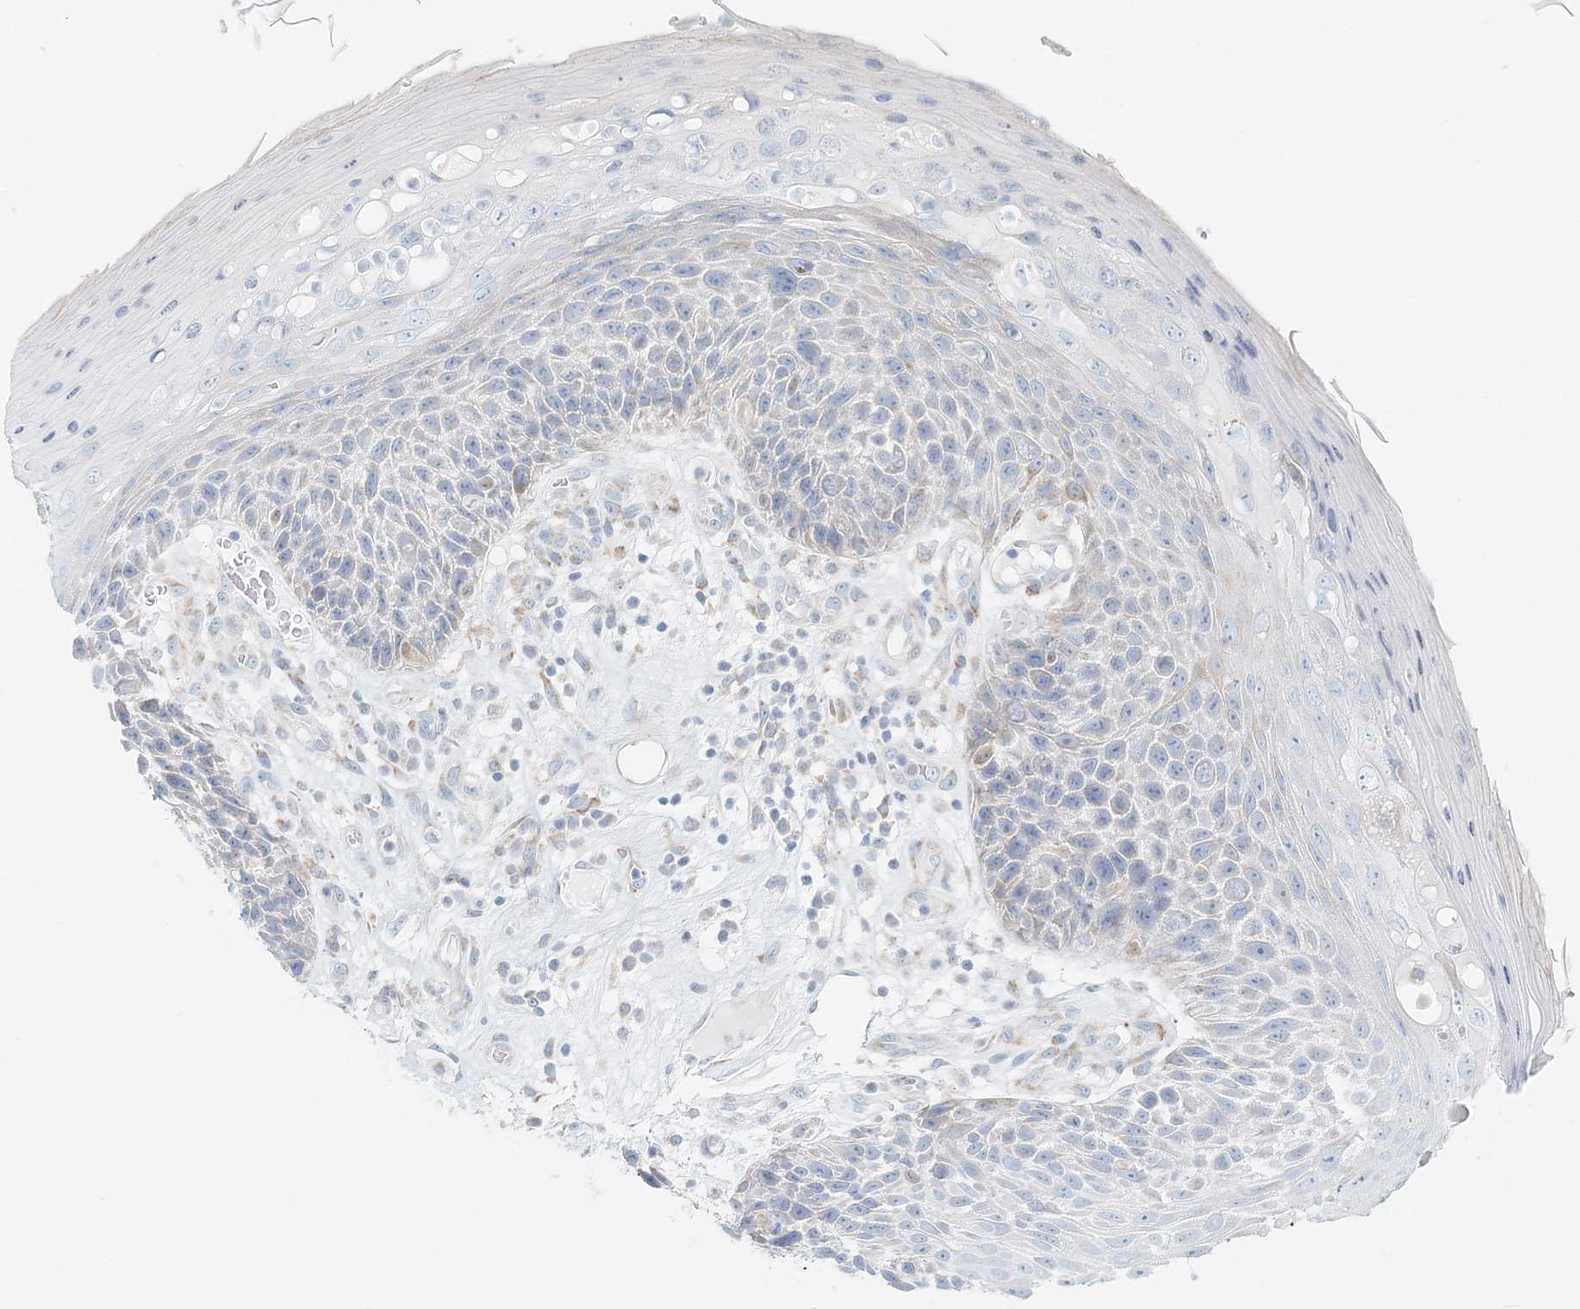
{"staining": {"intensity": "negative", "quantity": "none", "location": "none"}, "tissue": "skin cancer", "cell_type": "Tumor cells", "image_type": "cancer", "snomed": [{"axis": "morphology", "description": "Squamous cell carcinoma, NOS"}, {"axis": "topography", "description": "Skin"}], "caption": "A high-resolution micrograph shows IHC staining of skin squamous cell carcinoma, which demonstrates no significant positivity in tumor cells.", "gene": "STK11IP", "patient": {"sex": "female", "age": 88}}